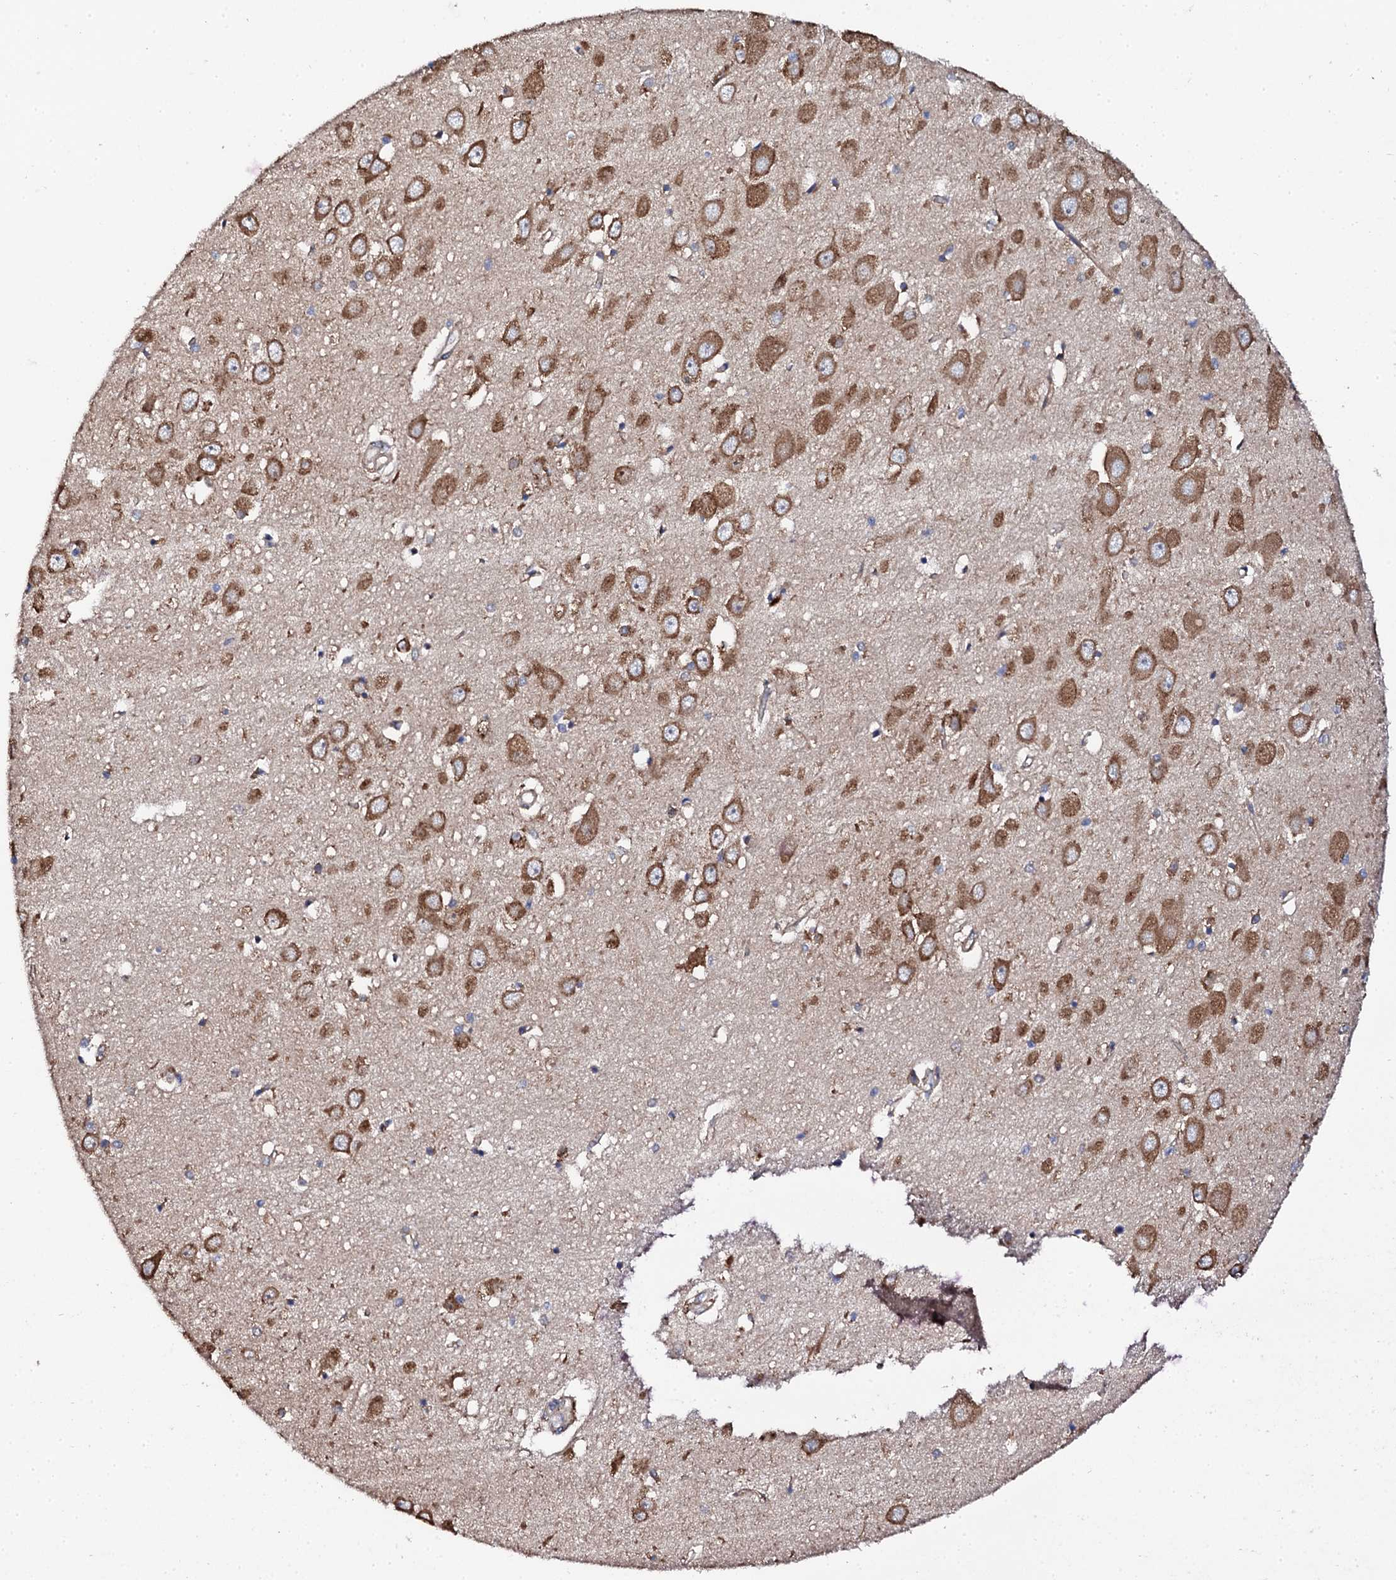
{"staining": {"intensity": "strong", "quantity": "25%-75%", "location": "cytoplasmic/membranous"}, "tissue": "hippocampus", "cell_type": "Glial cells", "image_type": "normal", "snomed": [{"axis": "morphology", "description": "Normal tissue, NOS"}, {"axis": "topography", "description": "Hippocampus"}], "caption": "Glial cells reveal strong cytoplasmic/membranous positivity in approximately 25%-75% of cells in benign hippocampus.", "gene": "LIPT2", "patient": {"sex": "female", "age": 64}}